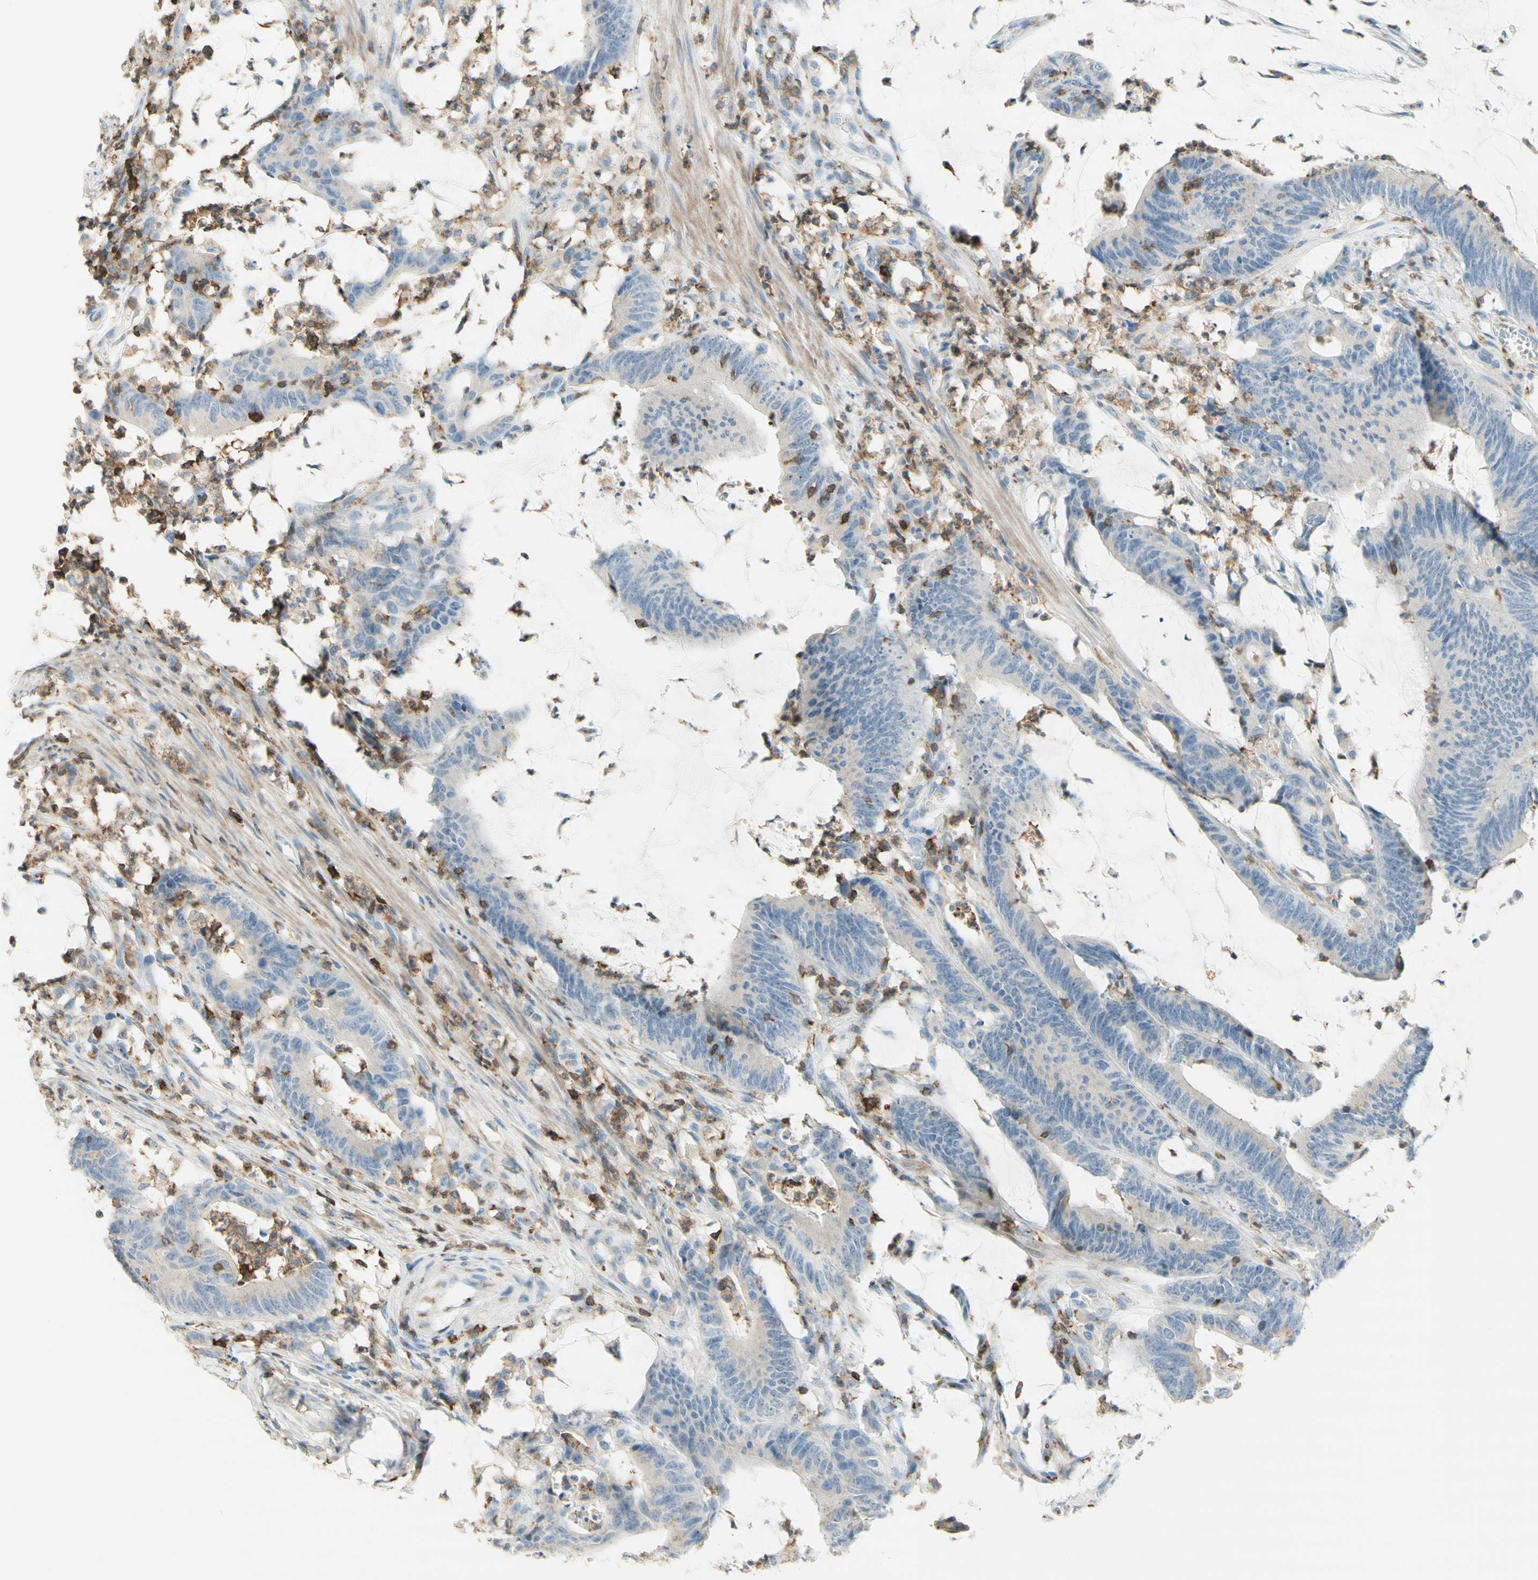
{"staining": {"intensity": "negative", "quantity": "none", "location": "none"}, "tissue": "colorectal cancer", "cell_type": "Tumor cells", "image_type": "cancer", "snomed": [{"axis": "morphology", "description": "Adenocarcinoma, NOS"}, {"axis": "topography", "description": "Rectum"}], "caption": "Tumor cells are negative for brown protein staining in colorectal cancer (adenocarcinoma).", "gene": "SPINK6", "patient": {"sex": "female", "age": 66}}